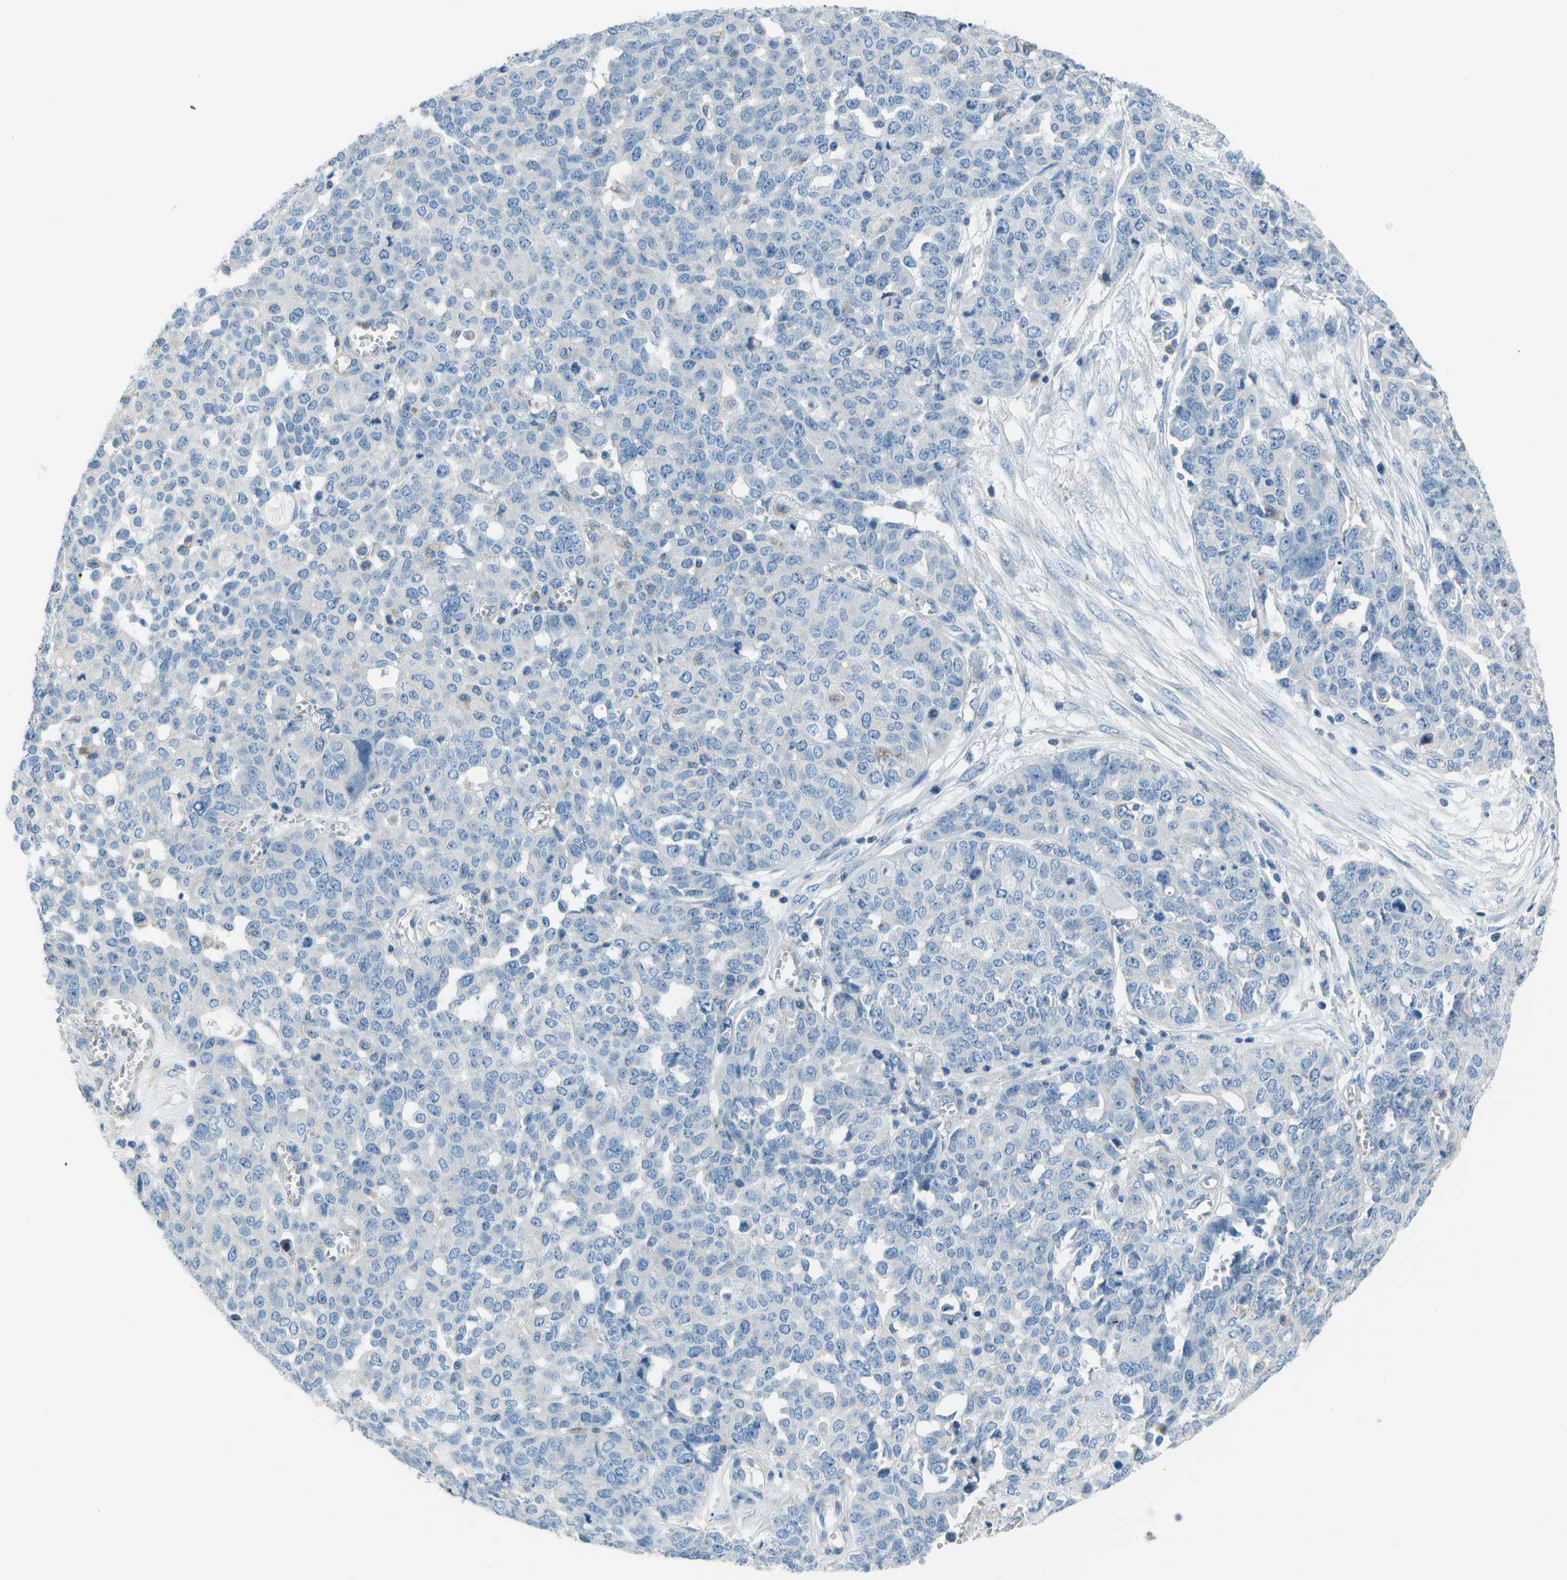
{"staining": {"intensity": "negative", "quantity": "none", "location": "none"}, "tissue": "ovarian cancer", "cell_type": "Tumor cells", "image_type": "cancer", "snomed": [{"axis": "morphology", "description": "Cystadenocarcinoma, serous, NOS"}, {"axis": "topography", "description": "Ovary"}], "caption": "Immunohistochemical staining of ovarian serous cystadenocarcinoma exhibits no significant positivity in tumor cells.", "gene": "DCT", "patient": {"sex": "female", "age": 56}}